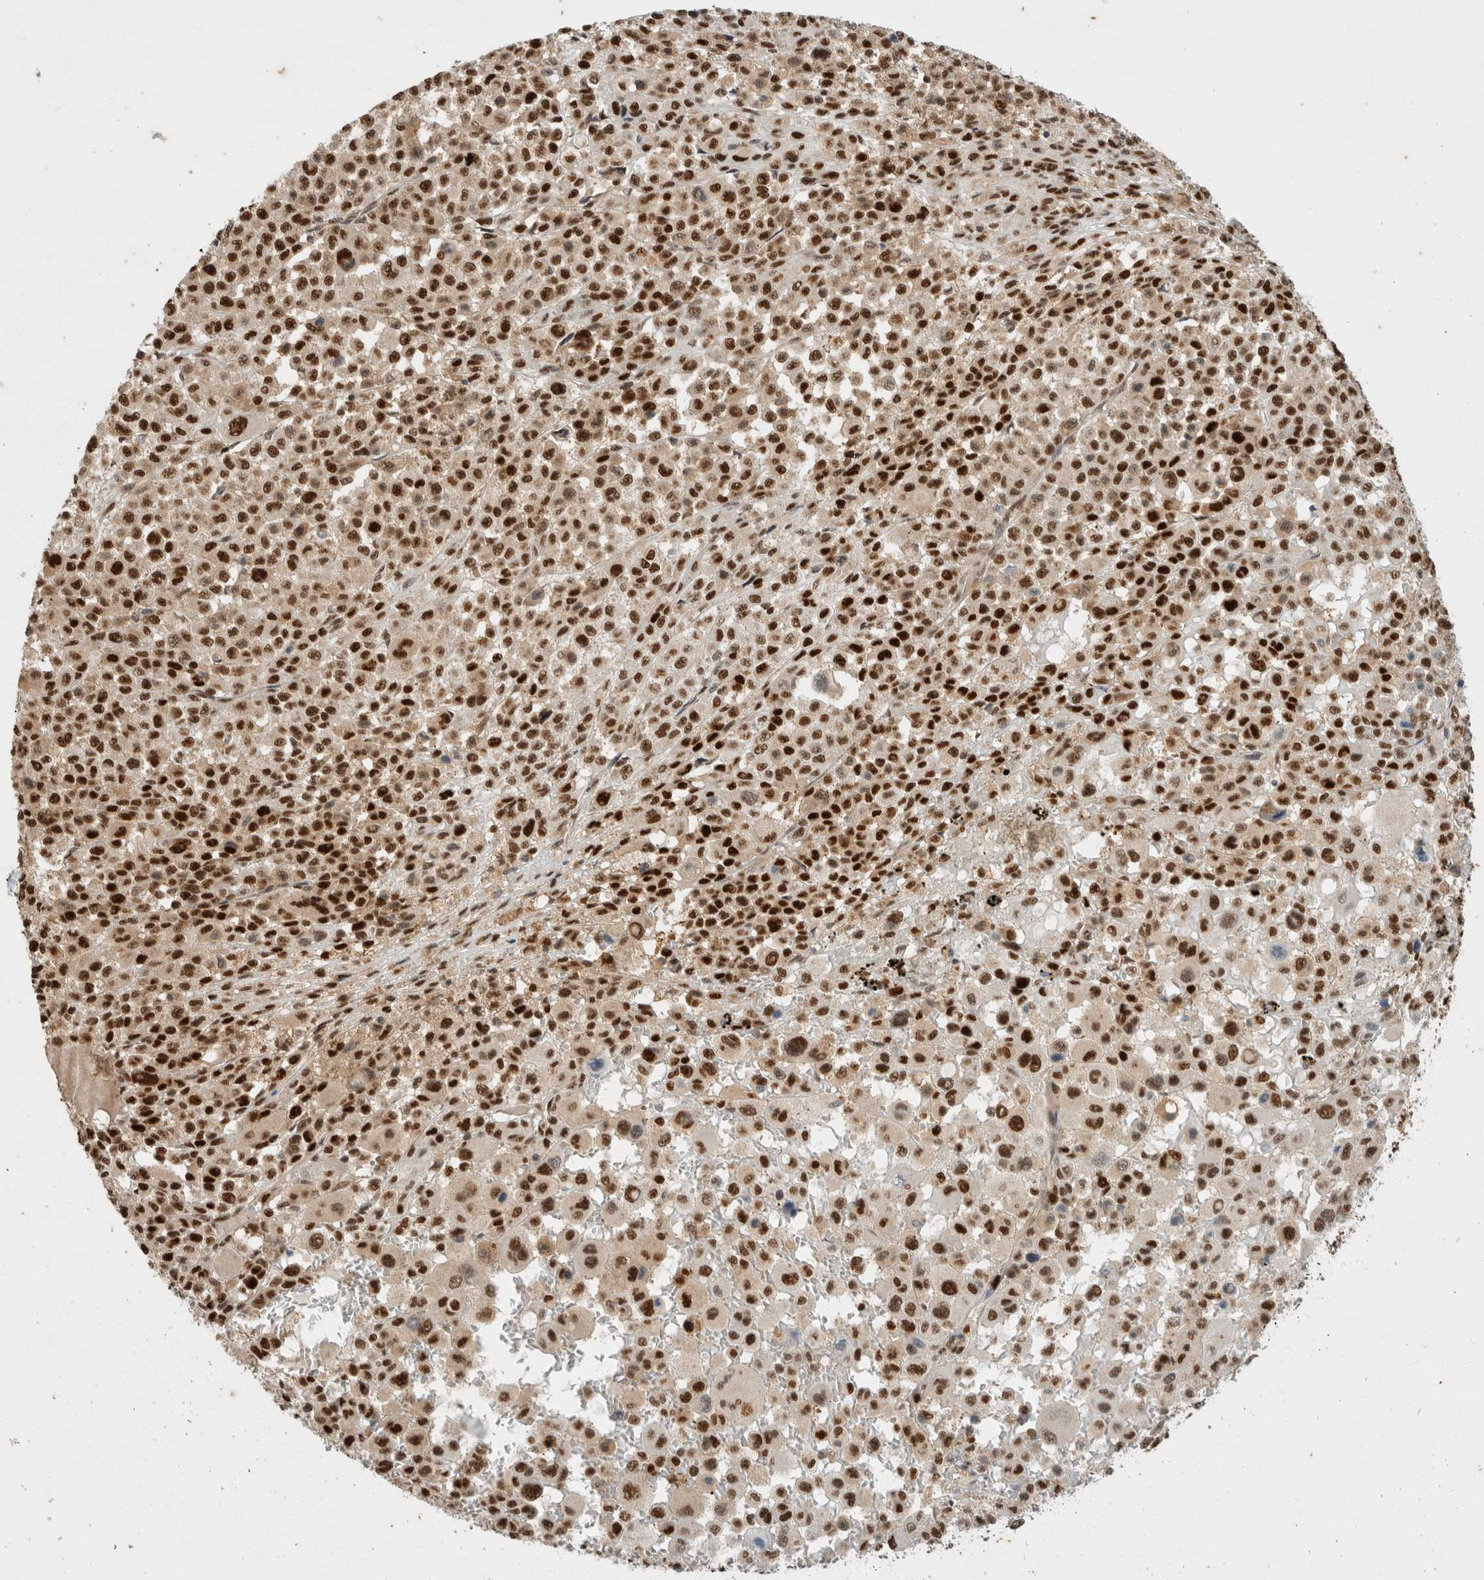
{"staining": {"intensity": "strong", "quantity": ">75%", "location": "nuclear"}, "tissue": "melanoma", "cell_type": "Tumor cells", "image_type": "cancer", "snomed": [{"axis": "morphology", "description": "Malignant melanoma, Metastatic site"}, {"axis": "topography", "description": "Skin"}], "caption": "Protein expression analysis of malignant melanoma (metastatic site) shows strong nuclear positivity in approximately >75% of tumor cells. (DAB IHC with brightfield microscopy, high magnification).", "gene": "SNRNP40", "patient": {"sex": "female", "age": 74}}